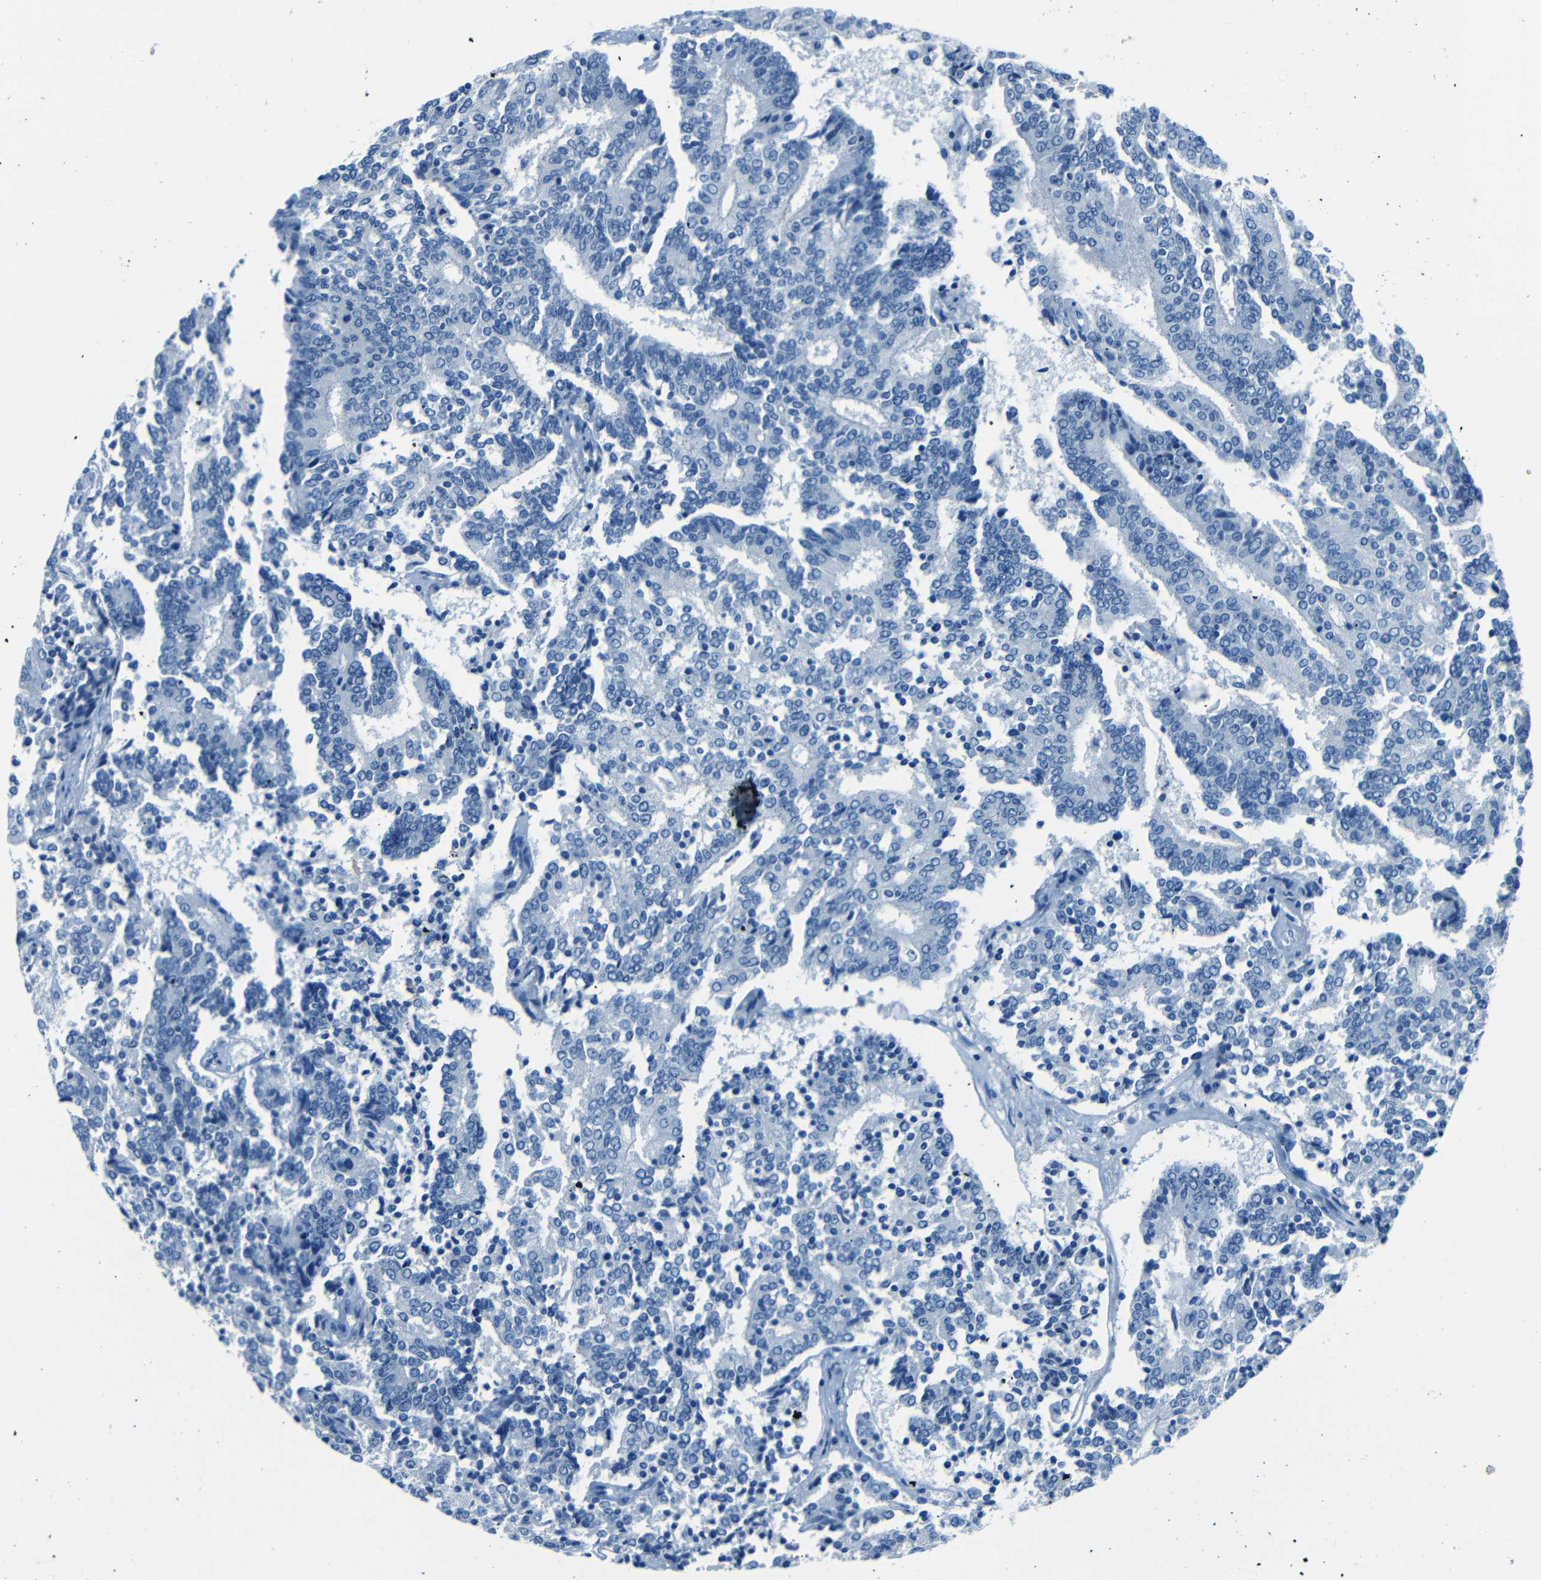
{"staining": {"intensity": "negative", "quantity": "none", "location": "none"}, "tissue": "prostate cancer", "cell_type": "Tumor cells", "image_type": "cancer", "snomed": [{"axis": "morphology", "description": "Normal tissue, NOS"}, {"axis": "morphology", "description": "Adenocarcinoma, High grade"}, {"axis": "topography", "description": "Prostate"}, {"axis": "topography", "description": "Seminal veicle"}], "caption": "Micrograph shows no significant protein positivity in tumor cells of prostate cancer (high-grade adenocarcinoma). Brightfield microscopy of immunohistochemistry stained with DAB (3,3'-diaminobenzidine) (brown) and hematoxylin (blue), captured at high magnification.", "gene": "FBN2", "patient": {"sex": "male", "age": 55}}